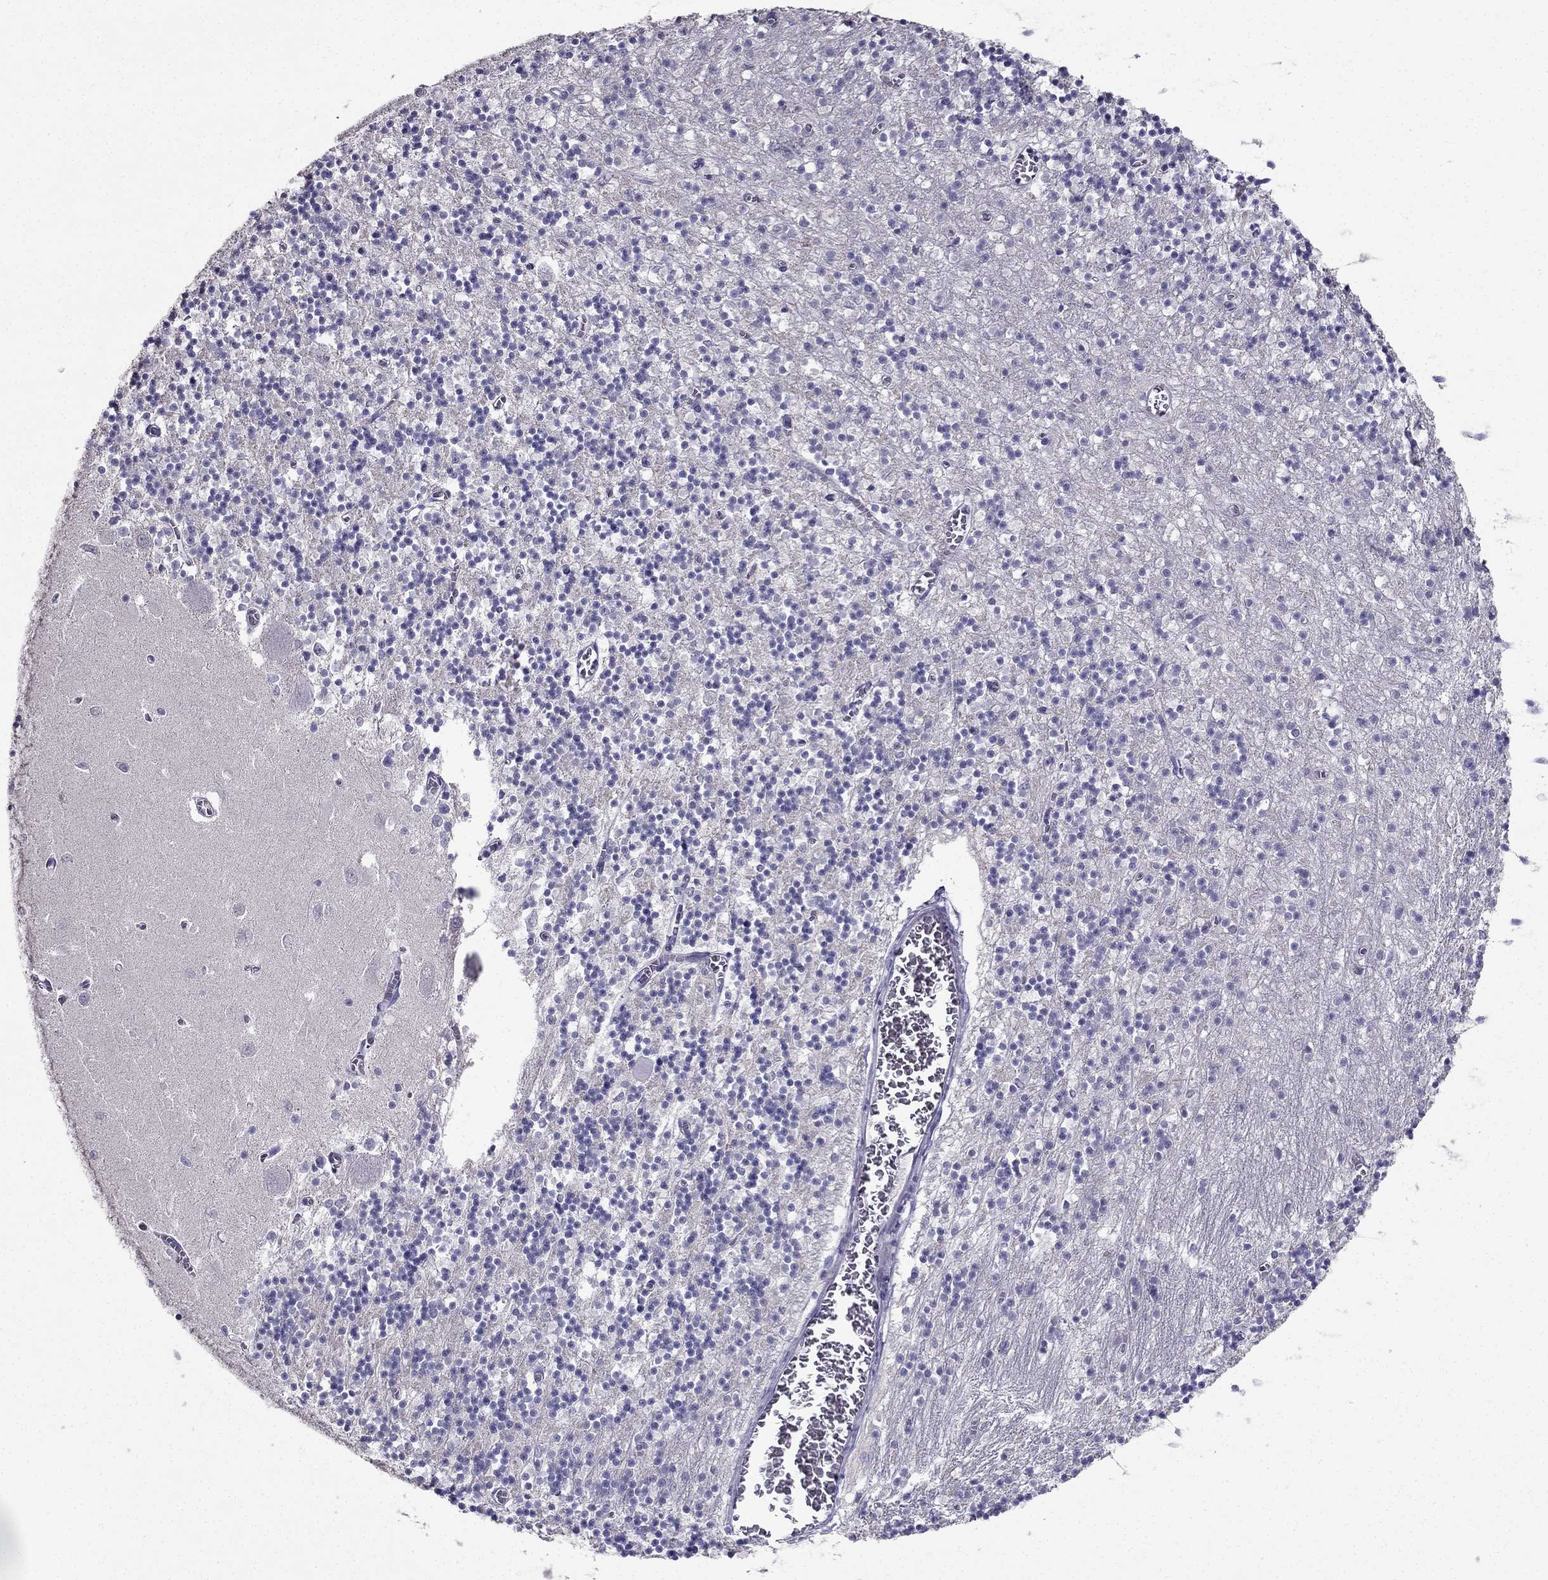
{"staining": {"intensity": "negative", "quantity": "none", "location": "none"}, "tissue": "cerebellum", "cell_type": "Cells in granular layer", "image_type": "normal", "snomed": [{"axis": "morphology", "description": "Normal tissue, NOS"}, {"axis": "topography", "description": "Cerebellum"}], "caption": "This photomicrograph is of benign cerebellum stained with immunohistochemistry to label a protein in brown with the nuclei are counter-stained blue. There is no expression in cells in granular layer.", "gene": "AS3MT", "patient": {"sex": "female", "age": 64}}